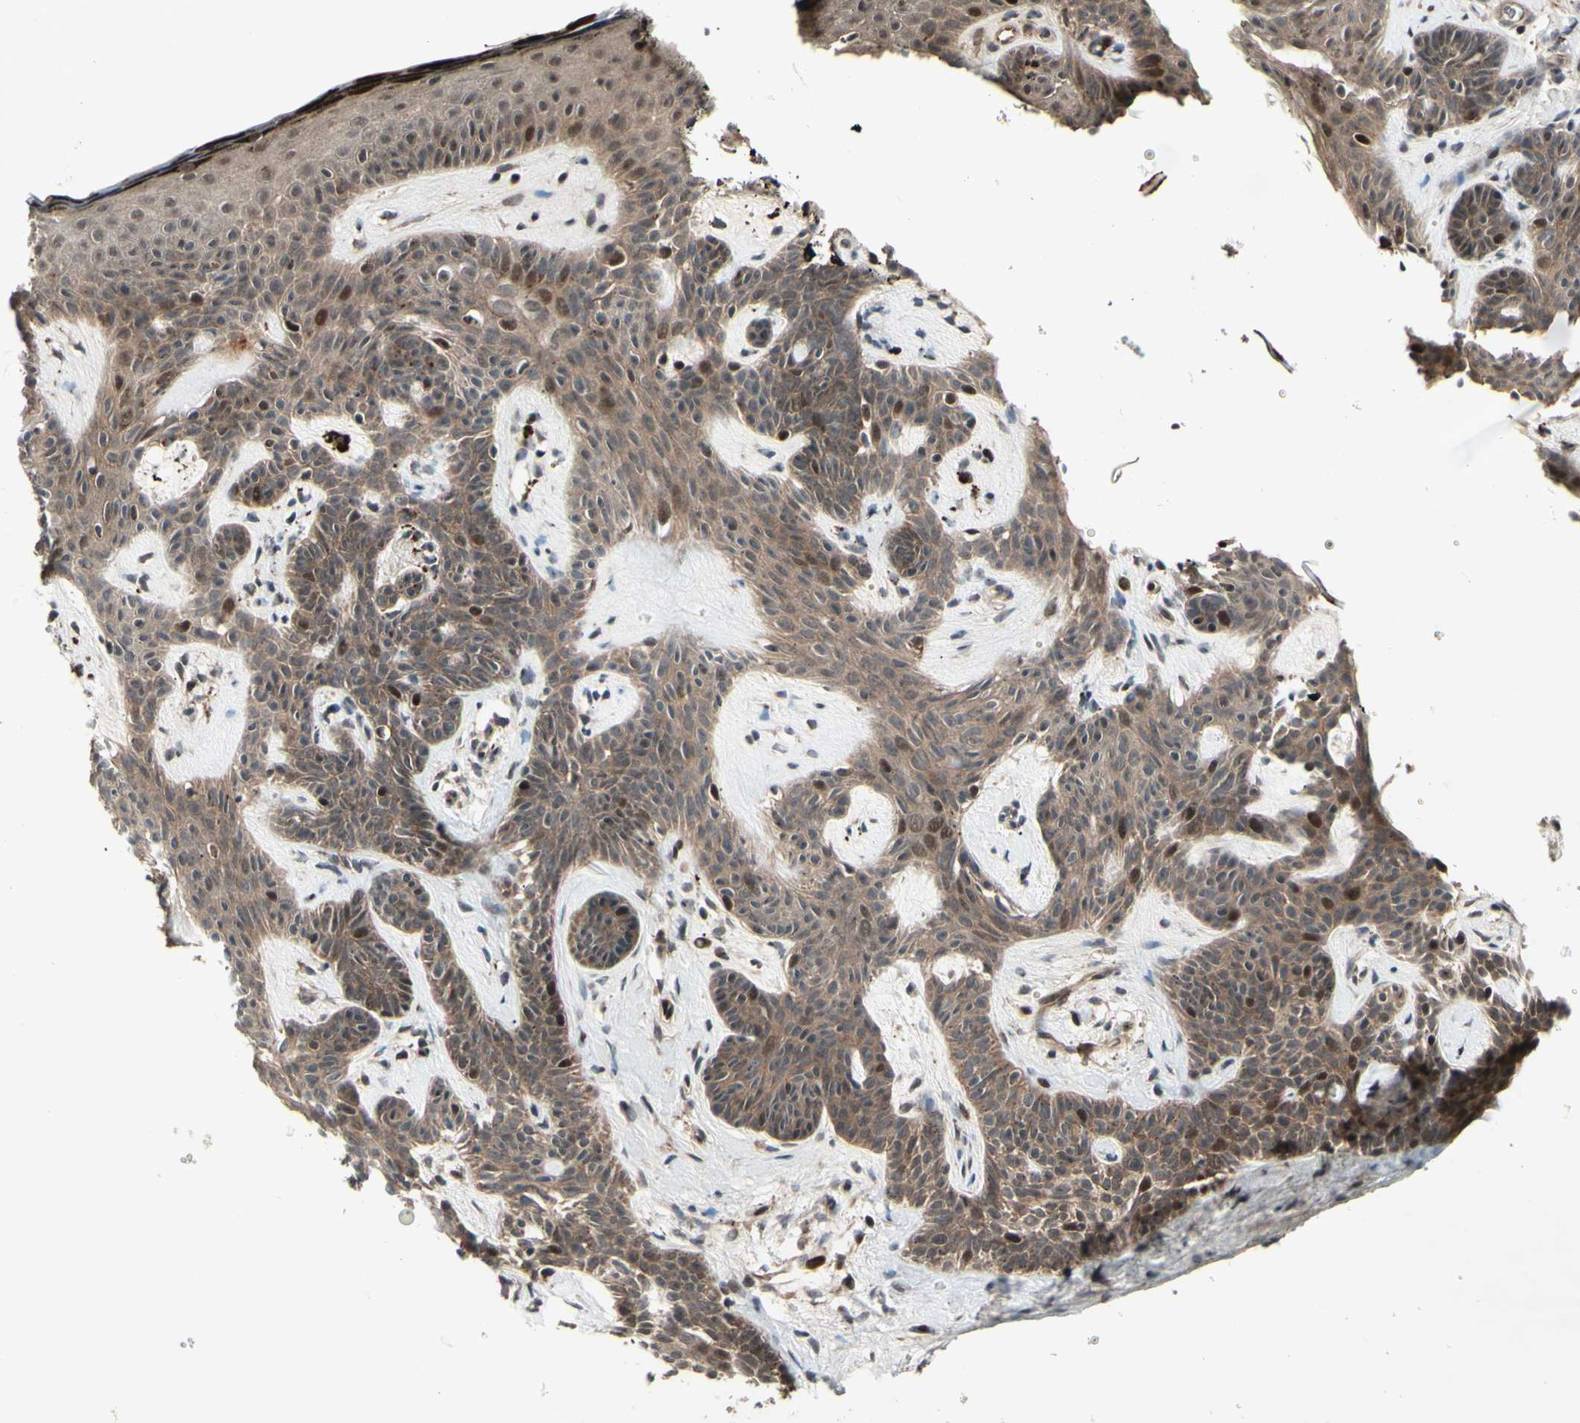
{"staining": {"intensity": "moderate", "quantity": ">75%", "location": "cytoplasmic/membranous,nuclear"}, "tissue": "skin cancer", "cell_type": "Tumor cells", "image_type": "cancer", "snomed": [{"axis": "morphology", "description": "Developmental malformation"}, {"axis": "morphology", "description": "Basal cell carcinoma"}, {"axis": "topography", "description": "Skin"}], "caption": "Human skin cancer stained with a brown dye reveals moderate cytoplasmic/membranous and nuclear positive expression in about >75% of tumor cells.", "gene": "MLF2", "patient": {"sex": "female", "age": 62}}